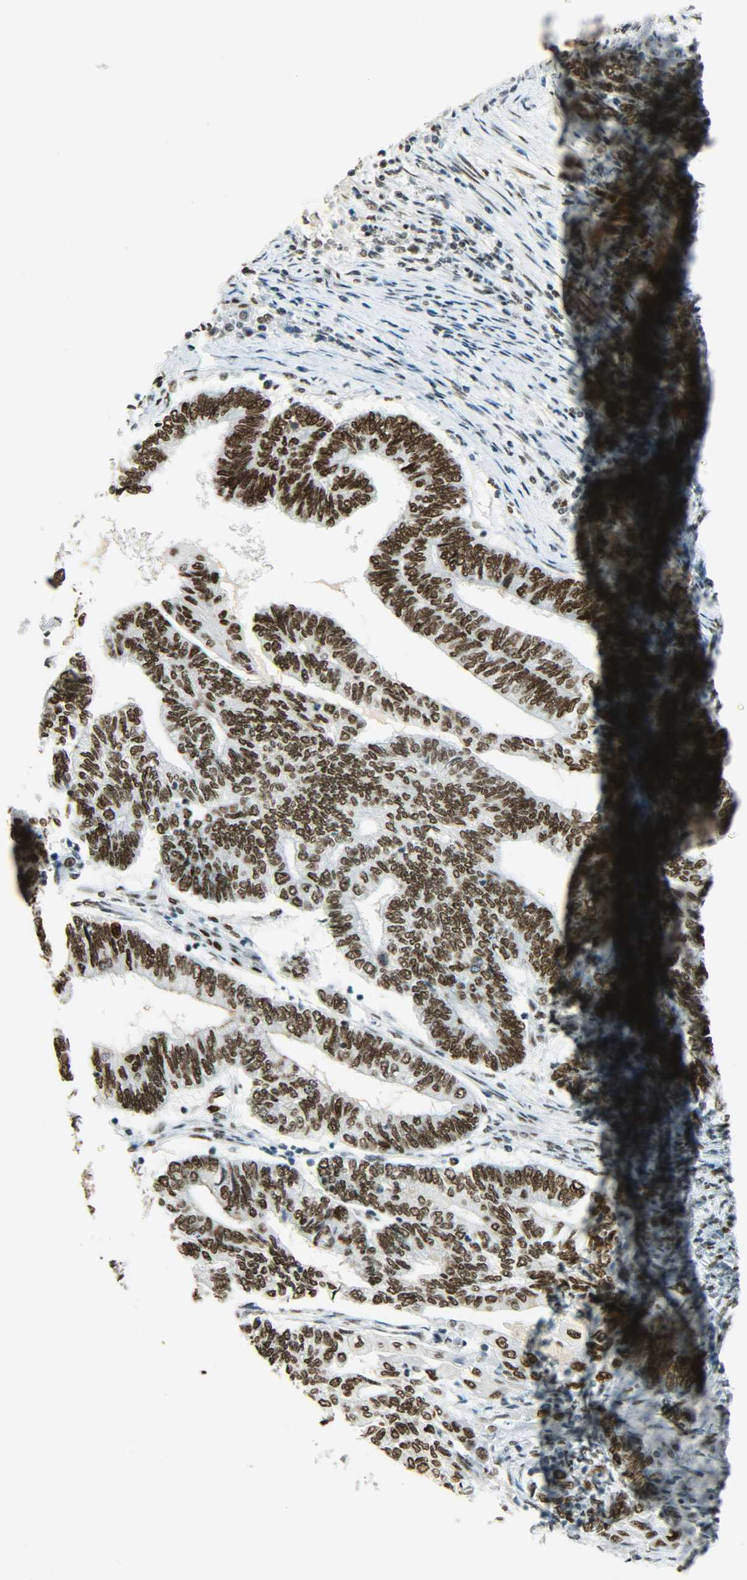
{"staining": {"intensity": "strong", "quantity": ">75%", "location": "nuclear"}, "tissue": "endometrial cancer", "cell_type": "Tumor cells", "image_type": "cancer", "snomed": [{"axis": "morphology", "description": "Adenocarcinoma, NOS"}, {"axis": "topography", "description": "Uterus"}, {"axis": "topography", "description": "Endometrium"}], "caption": "This image shows immunohistochemistry (IHC) staining of adenocarcinoma (endometrial), with high strong nuclear expression in about >75% of tumor cells.", "gene": "MYEF2", "patient": {"sex": "female", "age": 70}}